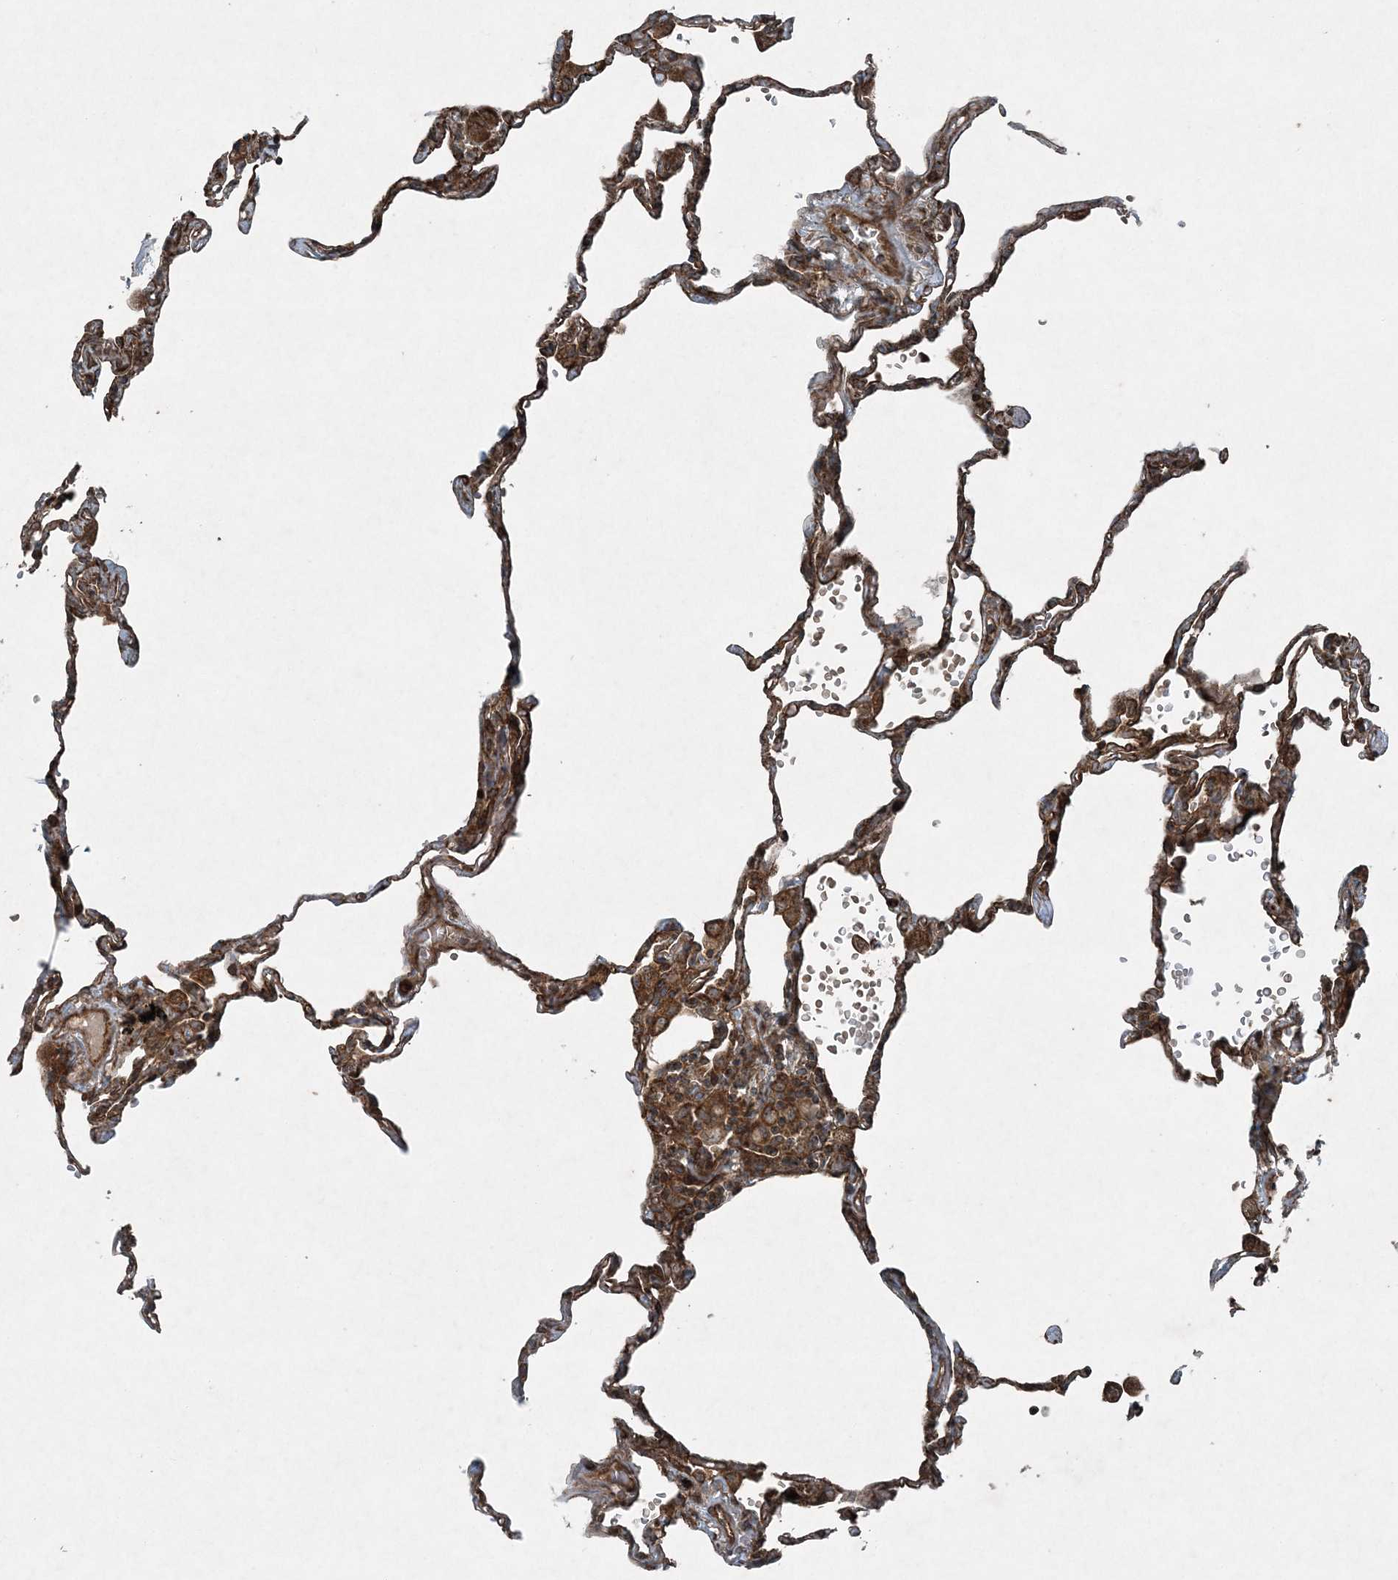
{"staining": {"intensity": "strong", "quantity": ">75%", "location": "cytoplasmic/membranous"}, "tissue": "lung", "cell_type": "Alveolar cells", "image_type": "normal", "snomed": [{"axis": "morphology", "description": "Normal tissue, NOS"}, {"axis": "topography", "description": "Lung"}], "caption": "Strong cytoplasmic/membranous protein positivity is identified in approximately >75% of alveolar cells in lung. The staining was performed using DAB (3,3'-diaminobenzidine), with brown indicating positive protein expression. Nuclei are stained blue with hematoxylin.", "gene": "COPS7B", "patient": {"sex": "male", "age": 59}}